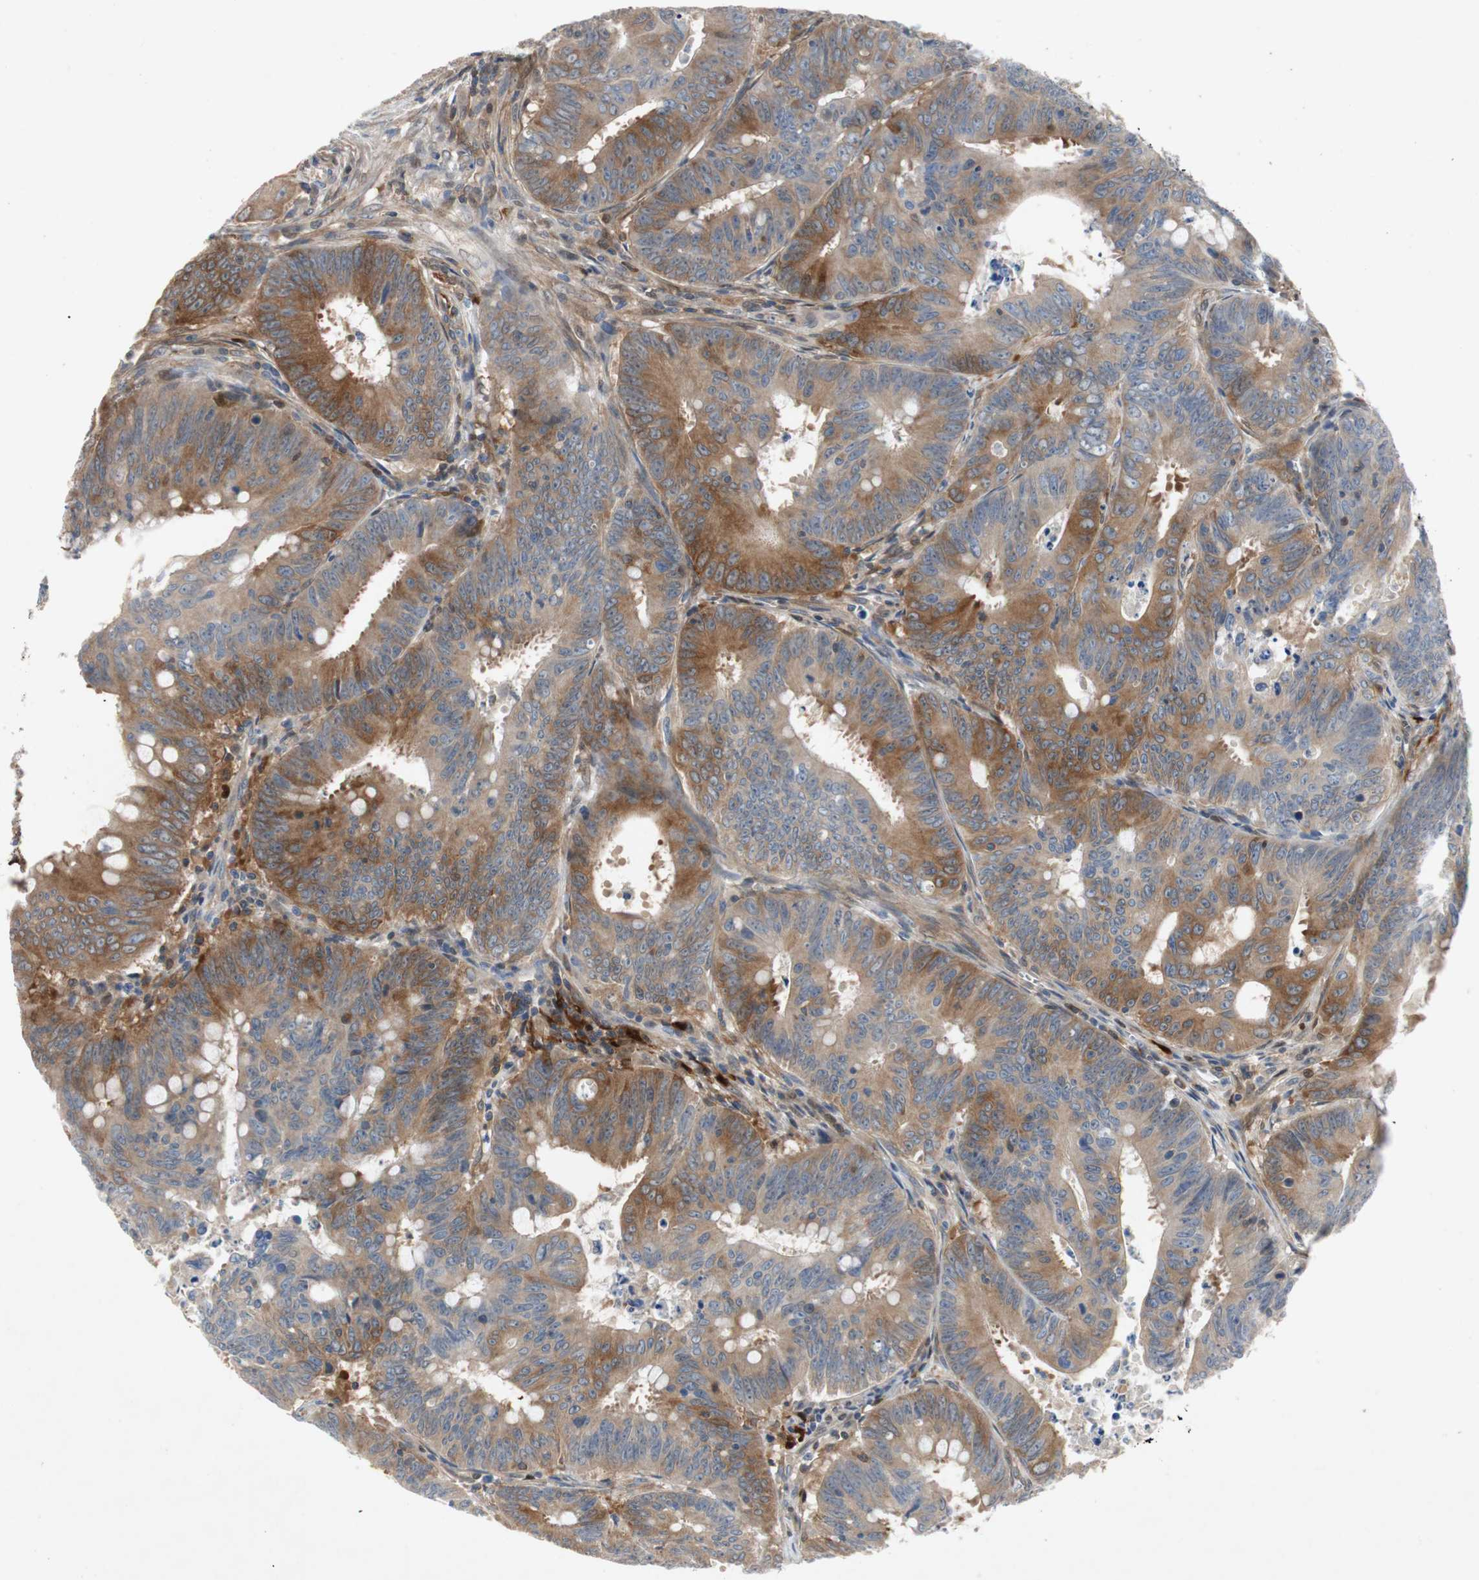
{"staining": {"intensity": "moderate", "quantity": "25%-75%", "location": "cytoplasmic/membranous"}, "tissue": "colorectal cancer", "cell_type": "Tumor cells", "image_type": "cancer", "snomed": [{"axis": "morphology", "description": "Adenocarcinoma, NOS"}, {"axis": "topography", "description": "Colon"}], "caption": "Human colorectal cancer (adenocarcinoma) stained with a protein marker shows moderate staining in tumor cells.", "gene": "RELB", "patient": {"sex": "male", "age": 45}}